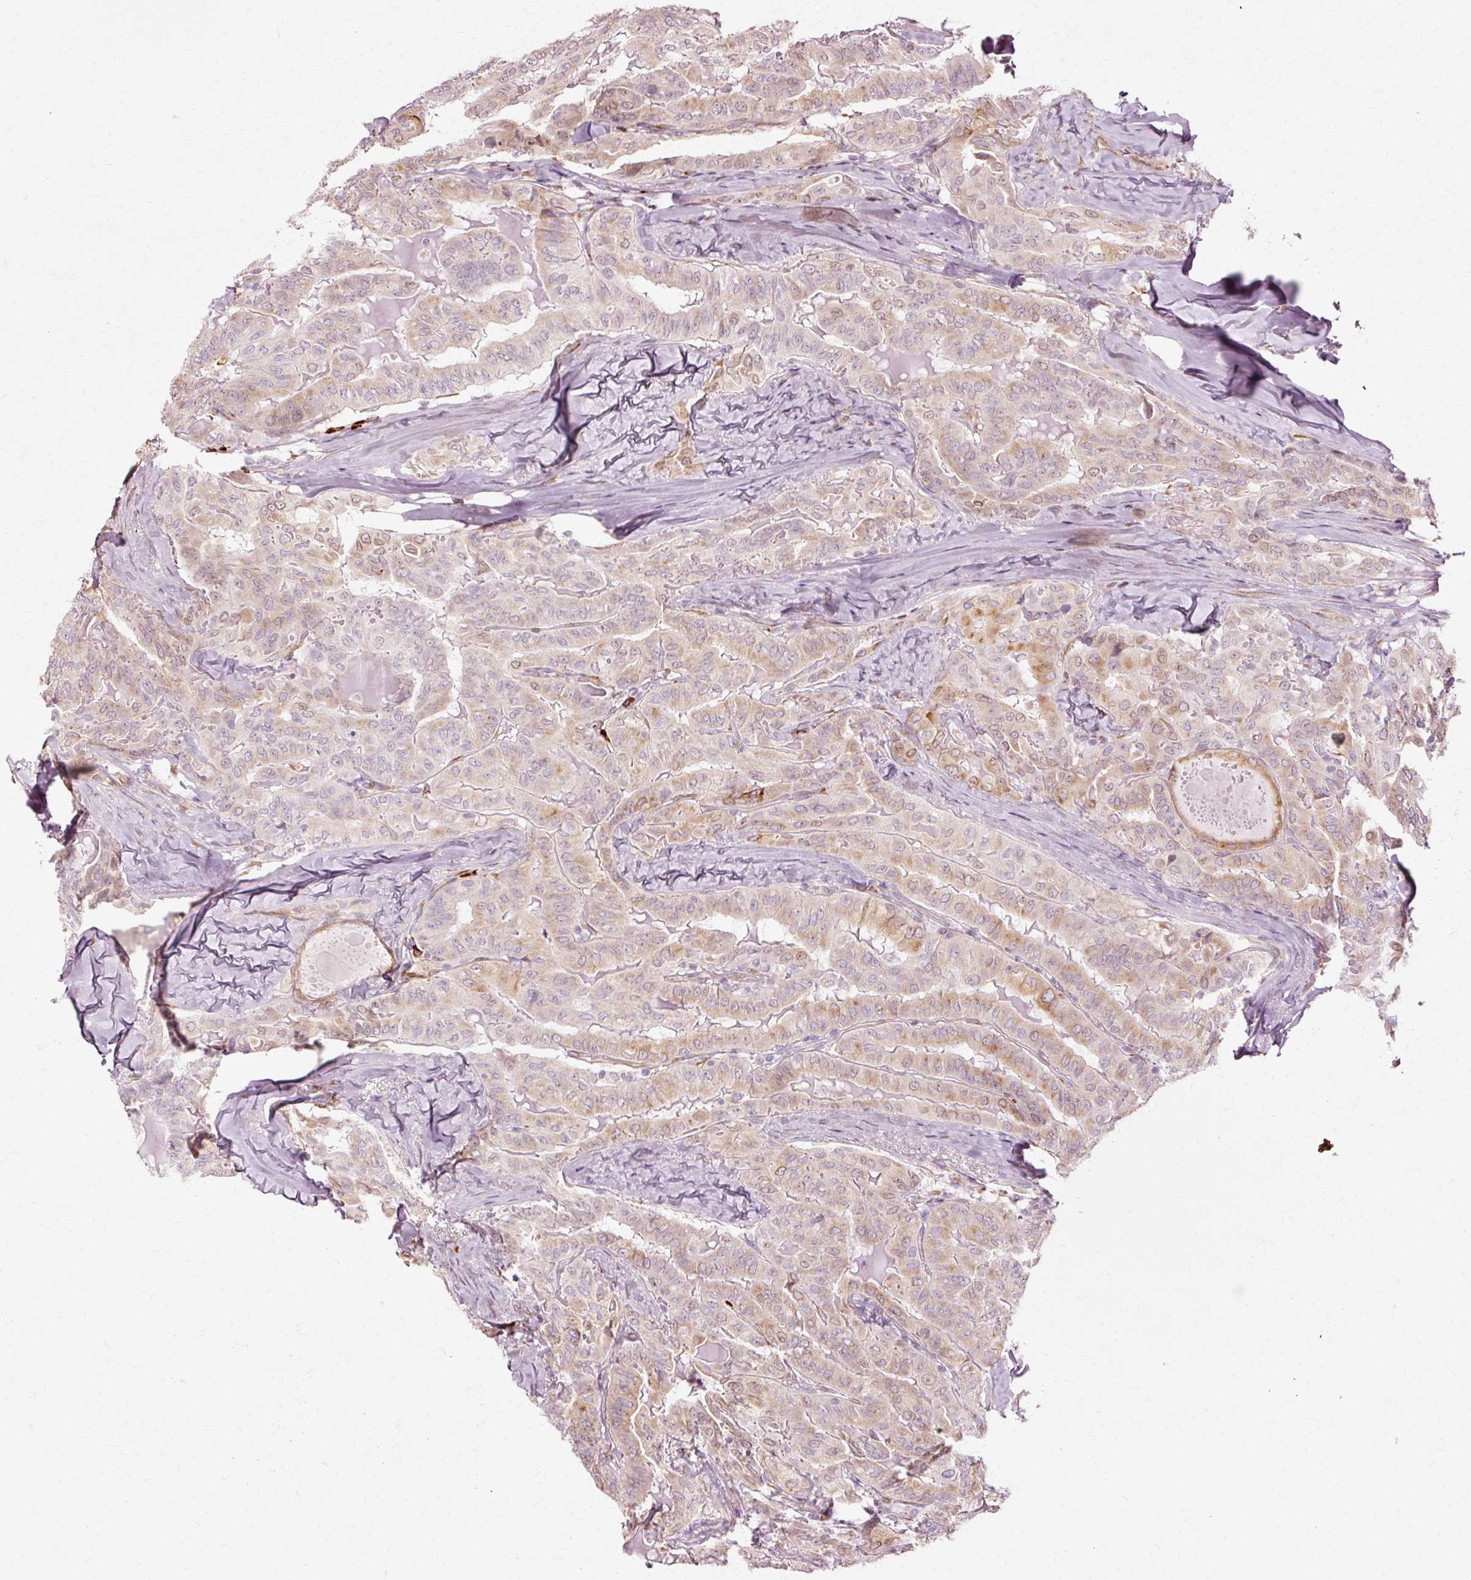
{"staining": {"intensity": "moderate", "quantity": "25%-75%", "location": "cytoplasmic/membranous"}, "tissue": "thyroid cancer", "cell_type": "Tumor cells", "image_type": "cancer", "snomed": [{"axis": "morphology", "description": "Papillary adenocarcinoma, NOS"}, {"axis": "topography", "description": "Thyroid gland"}], "caption": "The image demonstrates a brown stain indicating the presence of a protein in the cytoplasmic/membranous of tumor cells in thyroid cancer (papillary adenocarcinoma). (Stains: DAB in brown, nuclei in blue, Microscopy: brightfield microscopy at high magnification).", "gene": "RGPD5", "patient": {"sex": "female", "age": 68}}